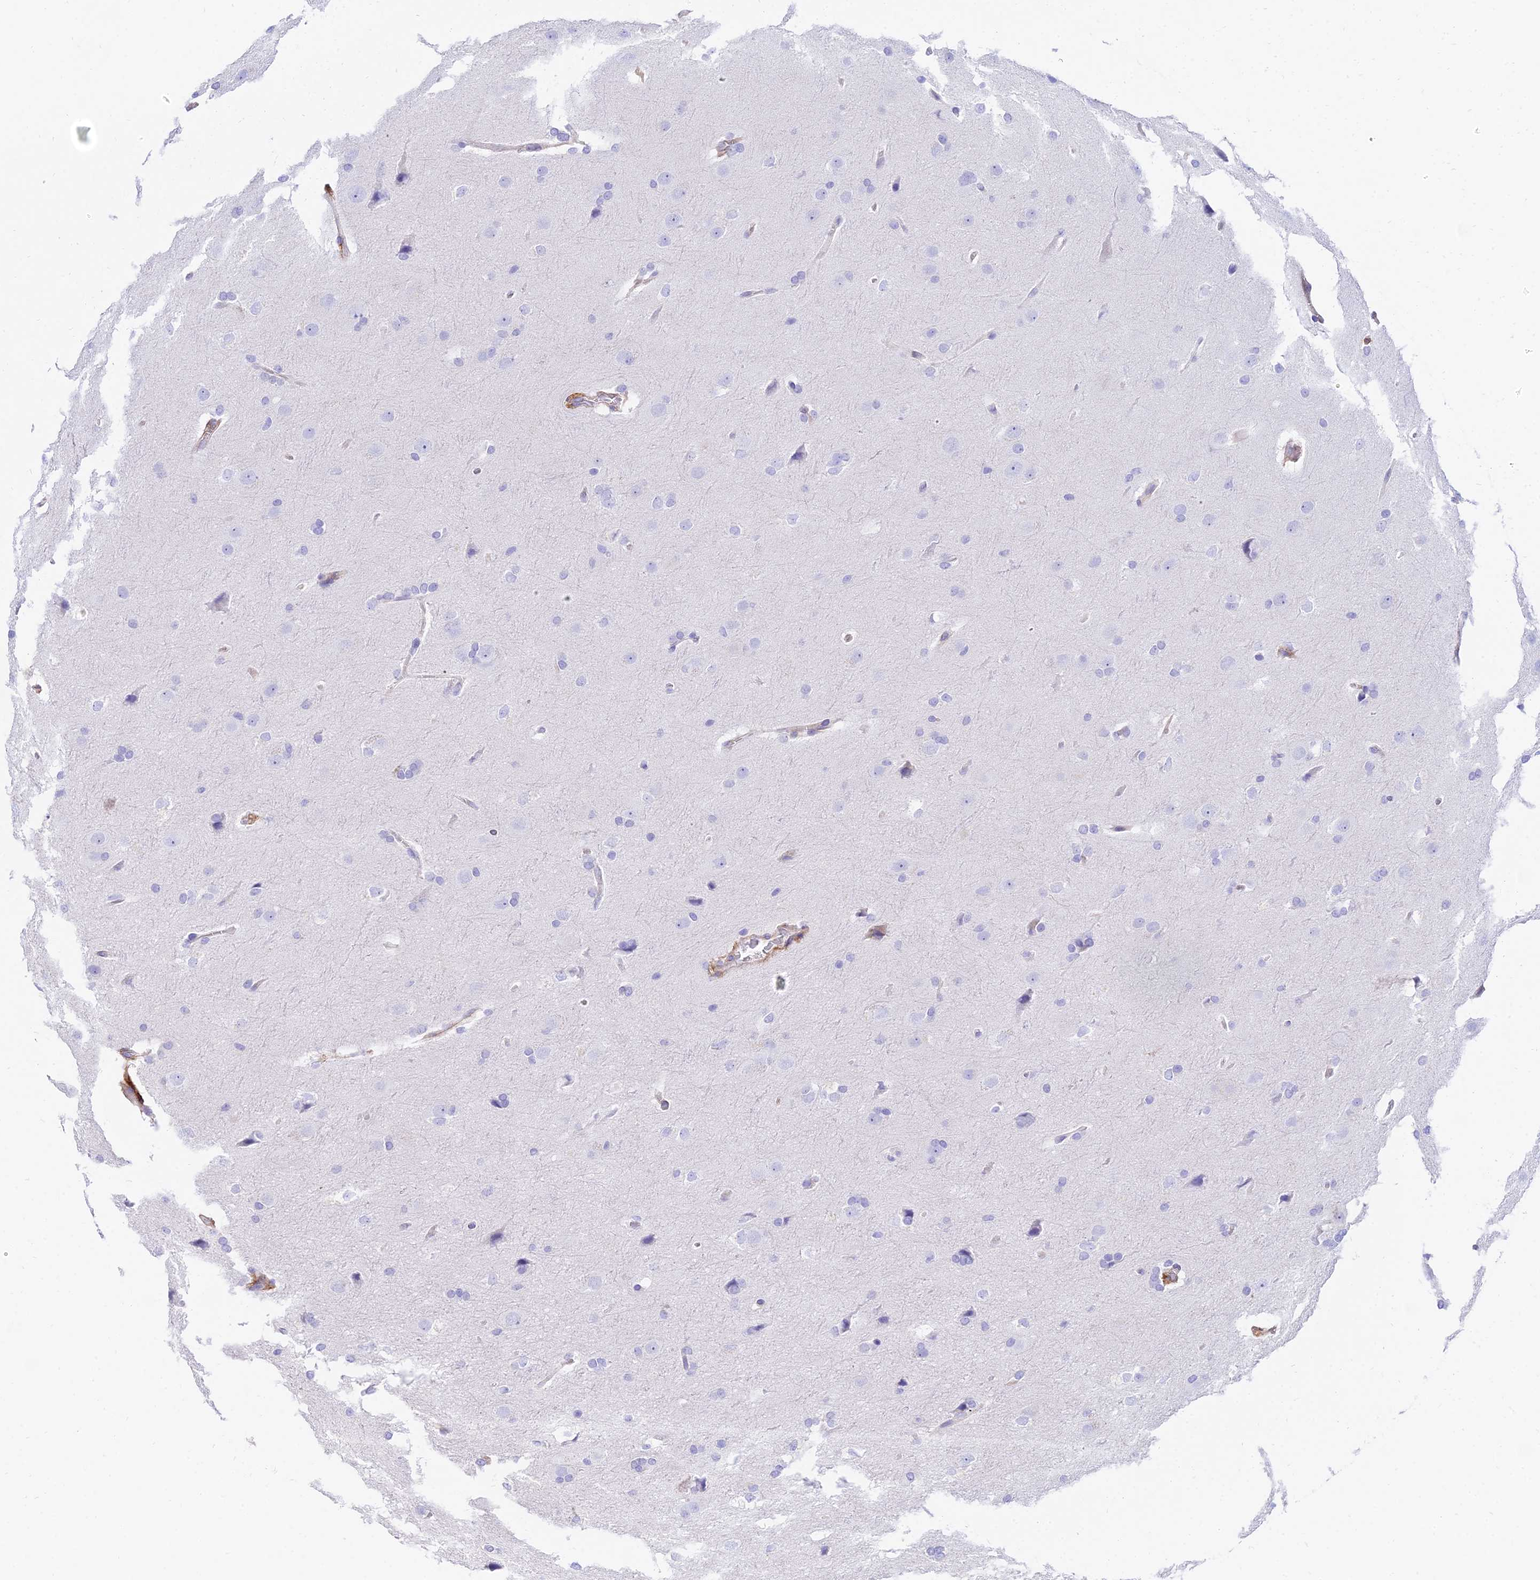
{"staining": {"intensity": "negative", "quantity": "none", "location": "none"}, "tissue": "glioma", "cell_type": "Tumor cells", "image_type": "cancer", "snomed": [{"axis": "morphology", "description": "Glioma, malignant, Low grade"}, {"axis": "topography", "description": "Brain"}], "caption": "Immunohistochemistry of human glioma reveals no expression in tumor cells.", "gene": "SREK1IP1", "patient": {"sex": "female", "age": 37}}